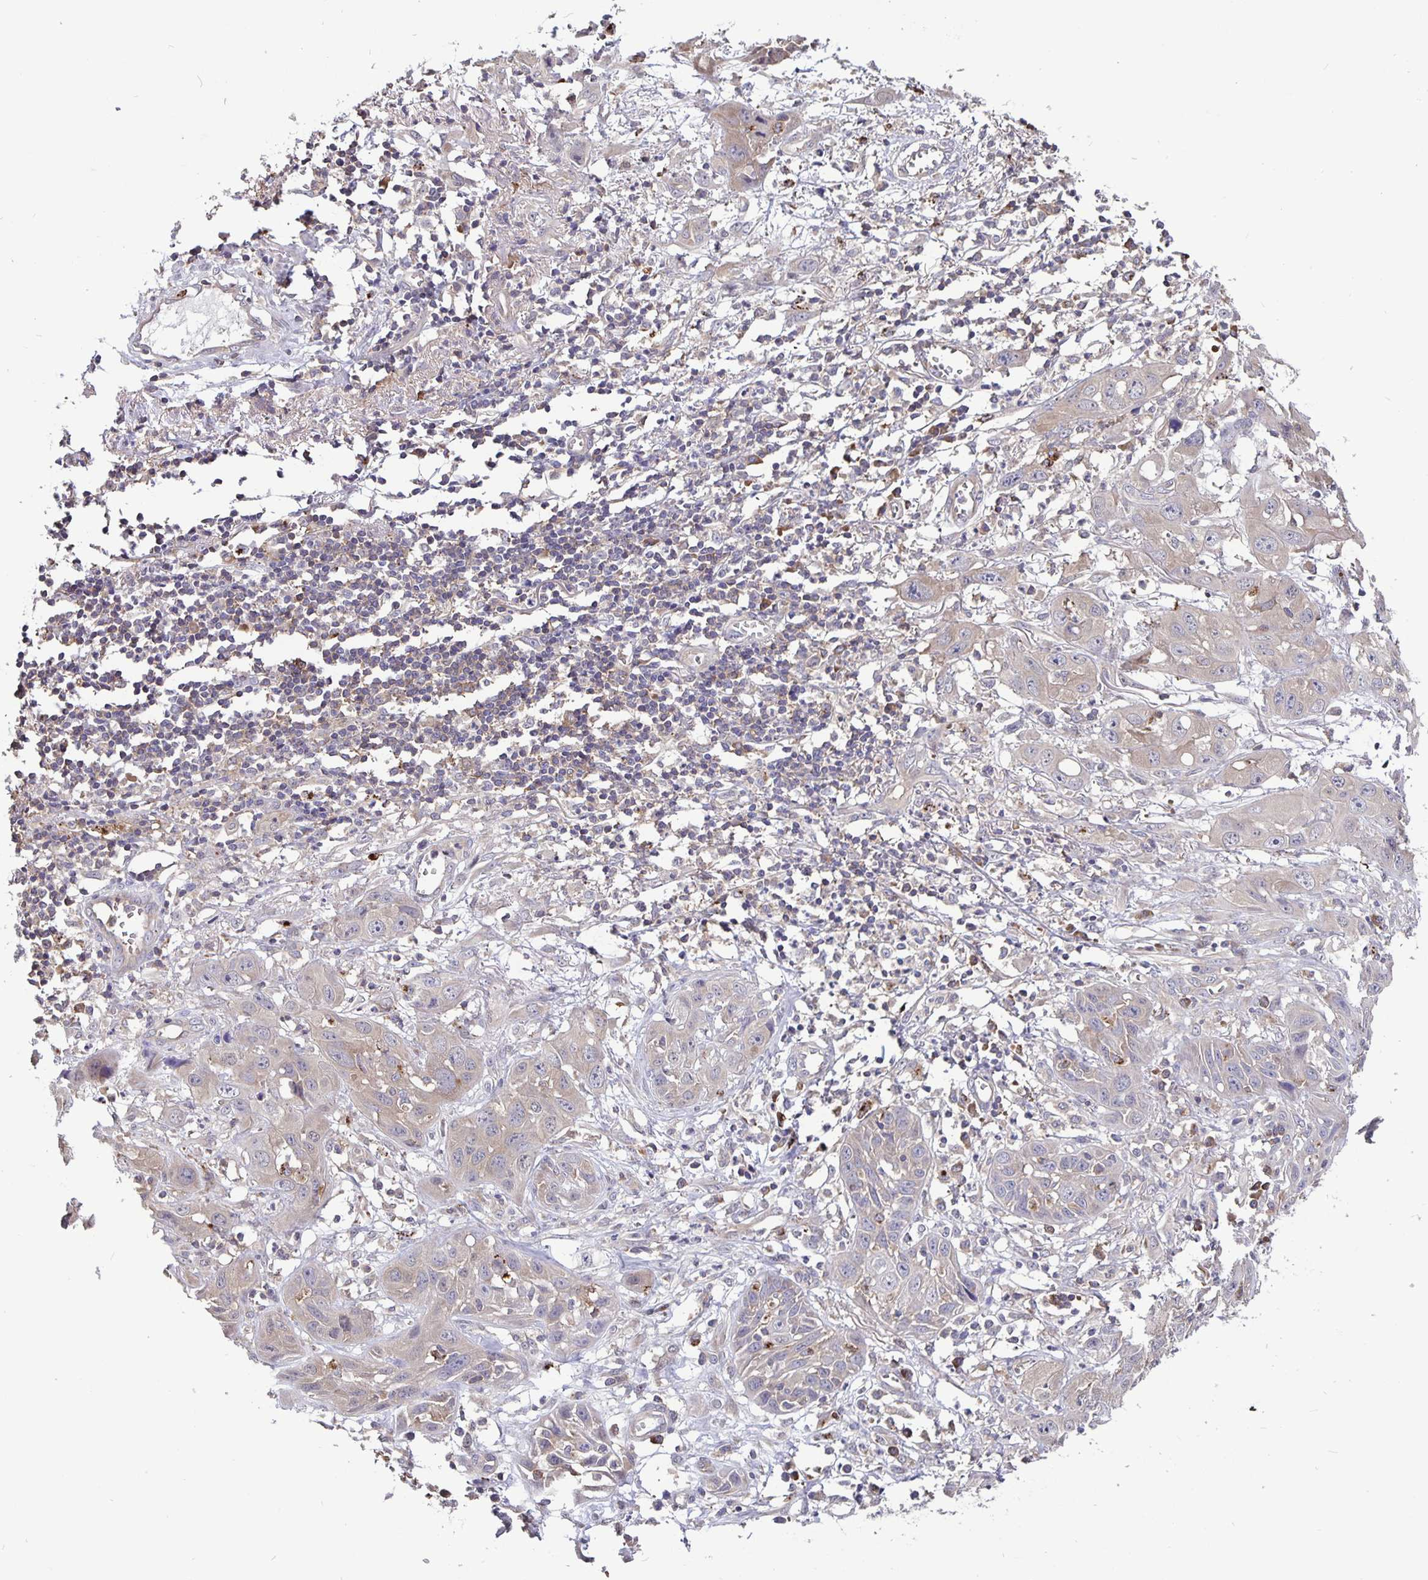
{"staining": {"intensity": "weak", "quantity": "<25%", "location": "cytoplasmic/membranous"}, "tissue": "skin cancer", "cell_type": "Tumor cells", "image_type": "cancer", "snomed": [{"axis": "morphology", "description": "Squamous cell carcinoma, NOS"}, {"axis": "topography", "description": "Skin"}, {"axis": "topography", "description": "Vulva"}], "caption": "Immunohistochemical staining of human skin squamous cell carcinoma reveals no significant positivity in tumor cells. (DAB (3,3'-diaminobenzidine) immunohistochemistry (IHC) visualized using brightfield microscopy, high magnification).", "gene": "FEM1C", "patient": {"sex": "female", "age": 71}}